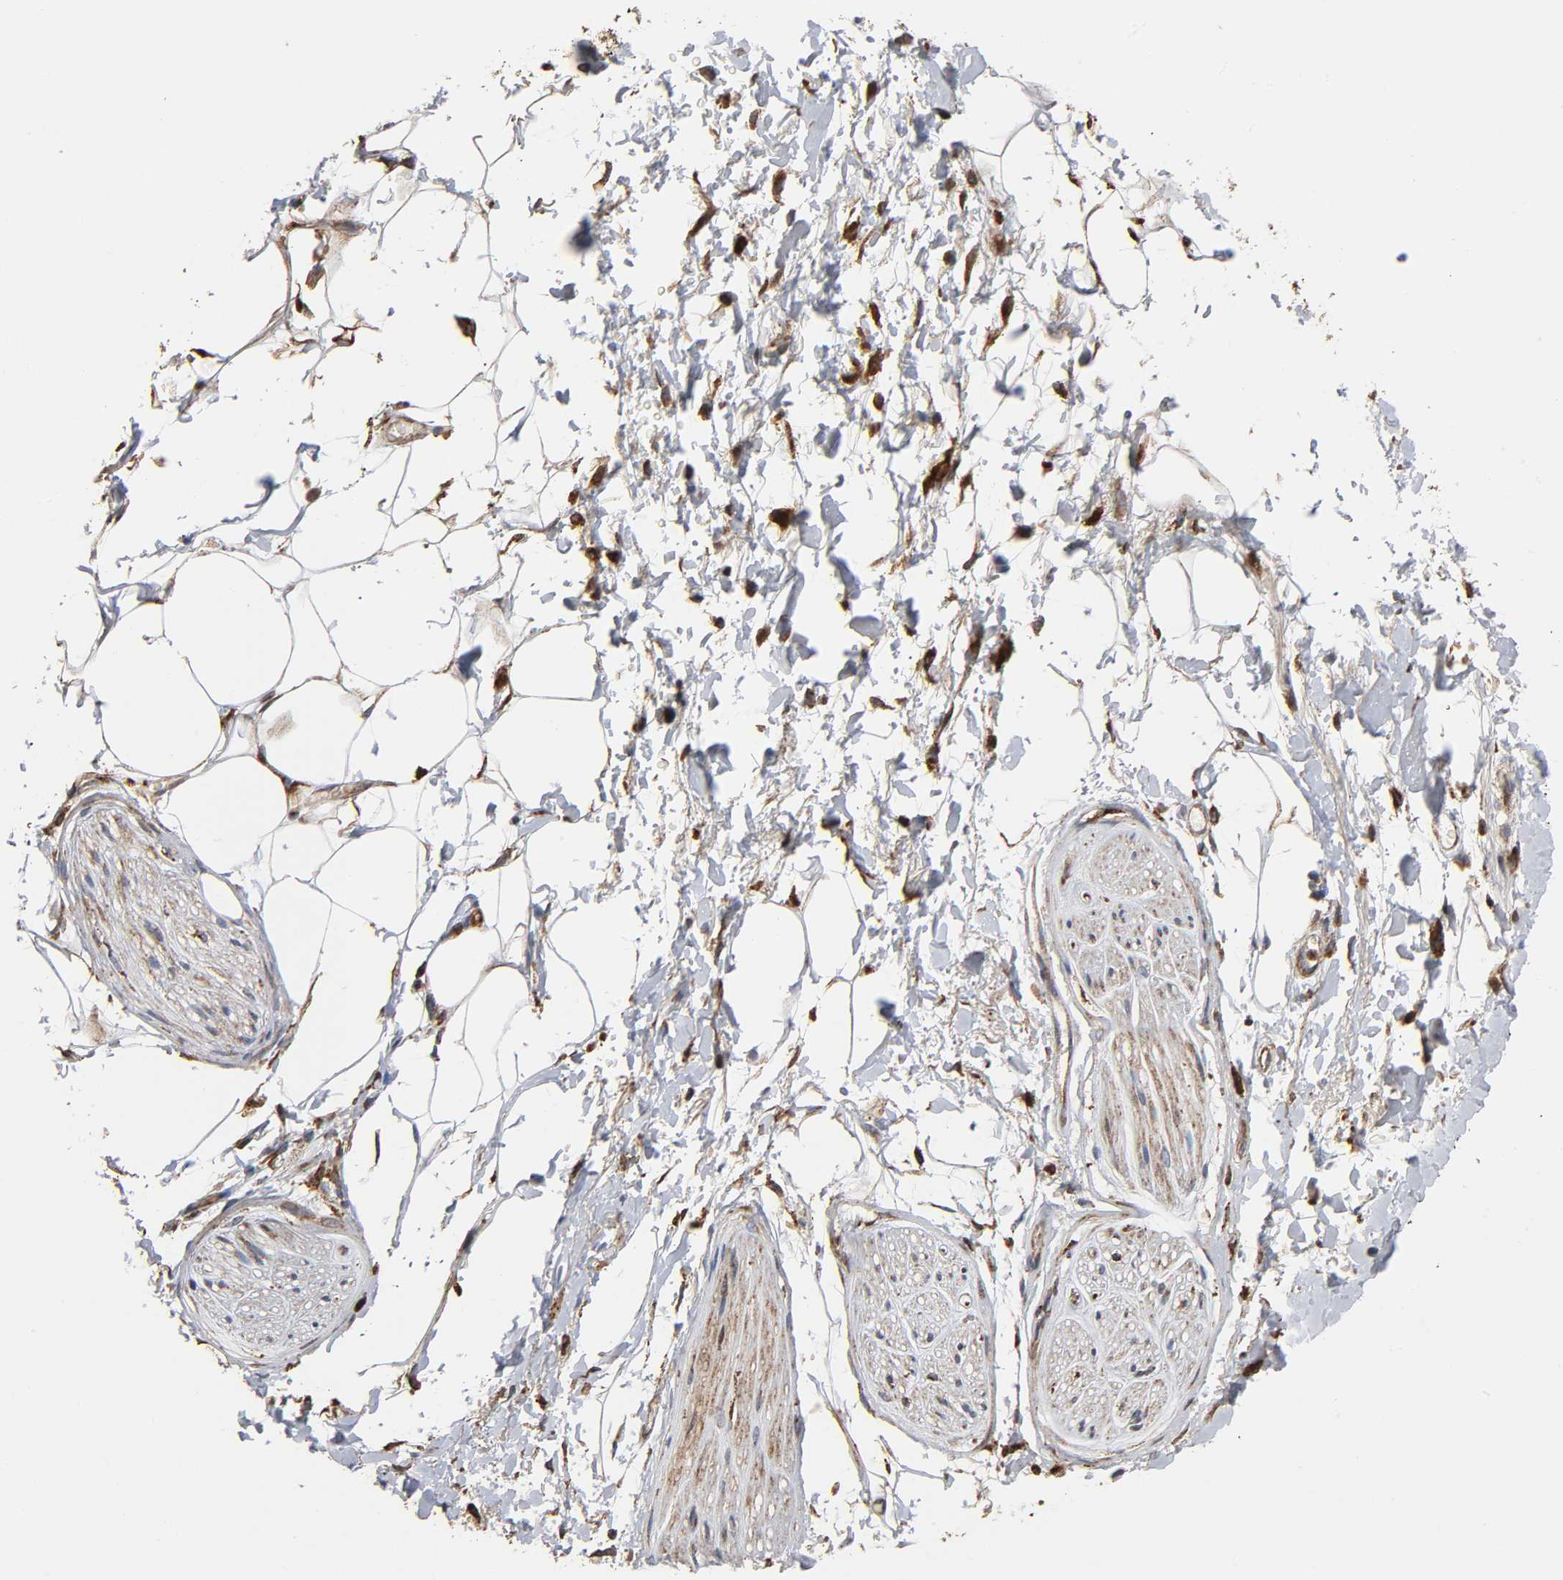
{"staining": {"intensity": "weak", "quantity": ">75%", "location": "cytoplasmic/membranous"}, "tissue": "adipose tissue", "cell_type": "Adipocytes", "image_type": "normal", "snomed": [{"axis": "morphology", "description": "Normal tissue, NOS"}, {"axis": "topography", "description": "Soft tissue"}, {"axis": "topography", "description": "Peripheral nerve tissue"}], "caption": "This is an image of IHC staining of normal adipose tissue, which shows weak expression in the cytoplasmic/membranous of adipocytes.", "gene": "MAP3K1", "patient": {"sex": "female", "age": 71}}